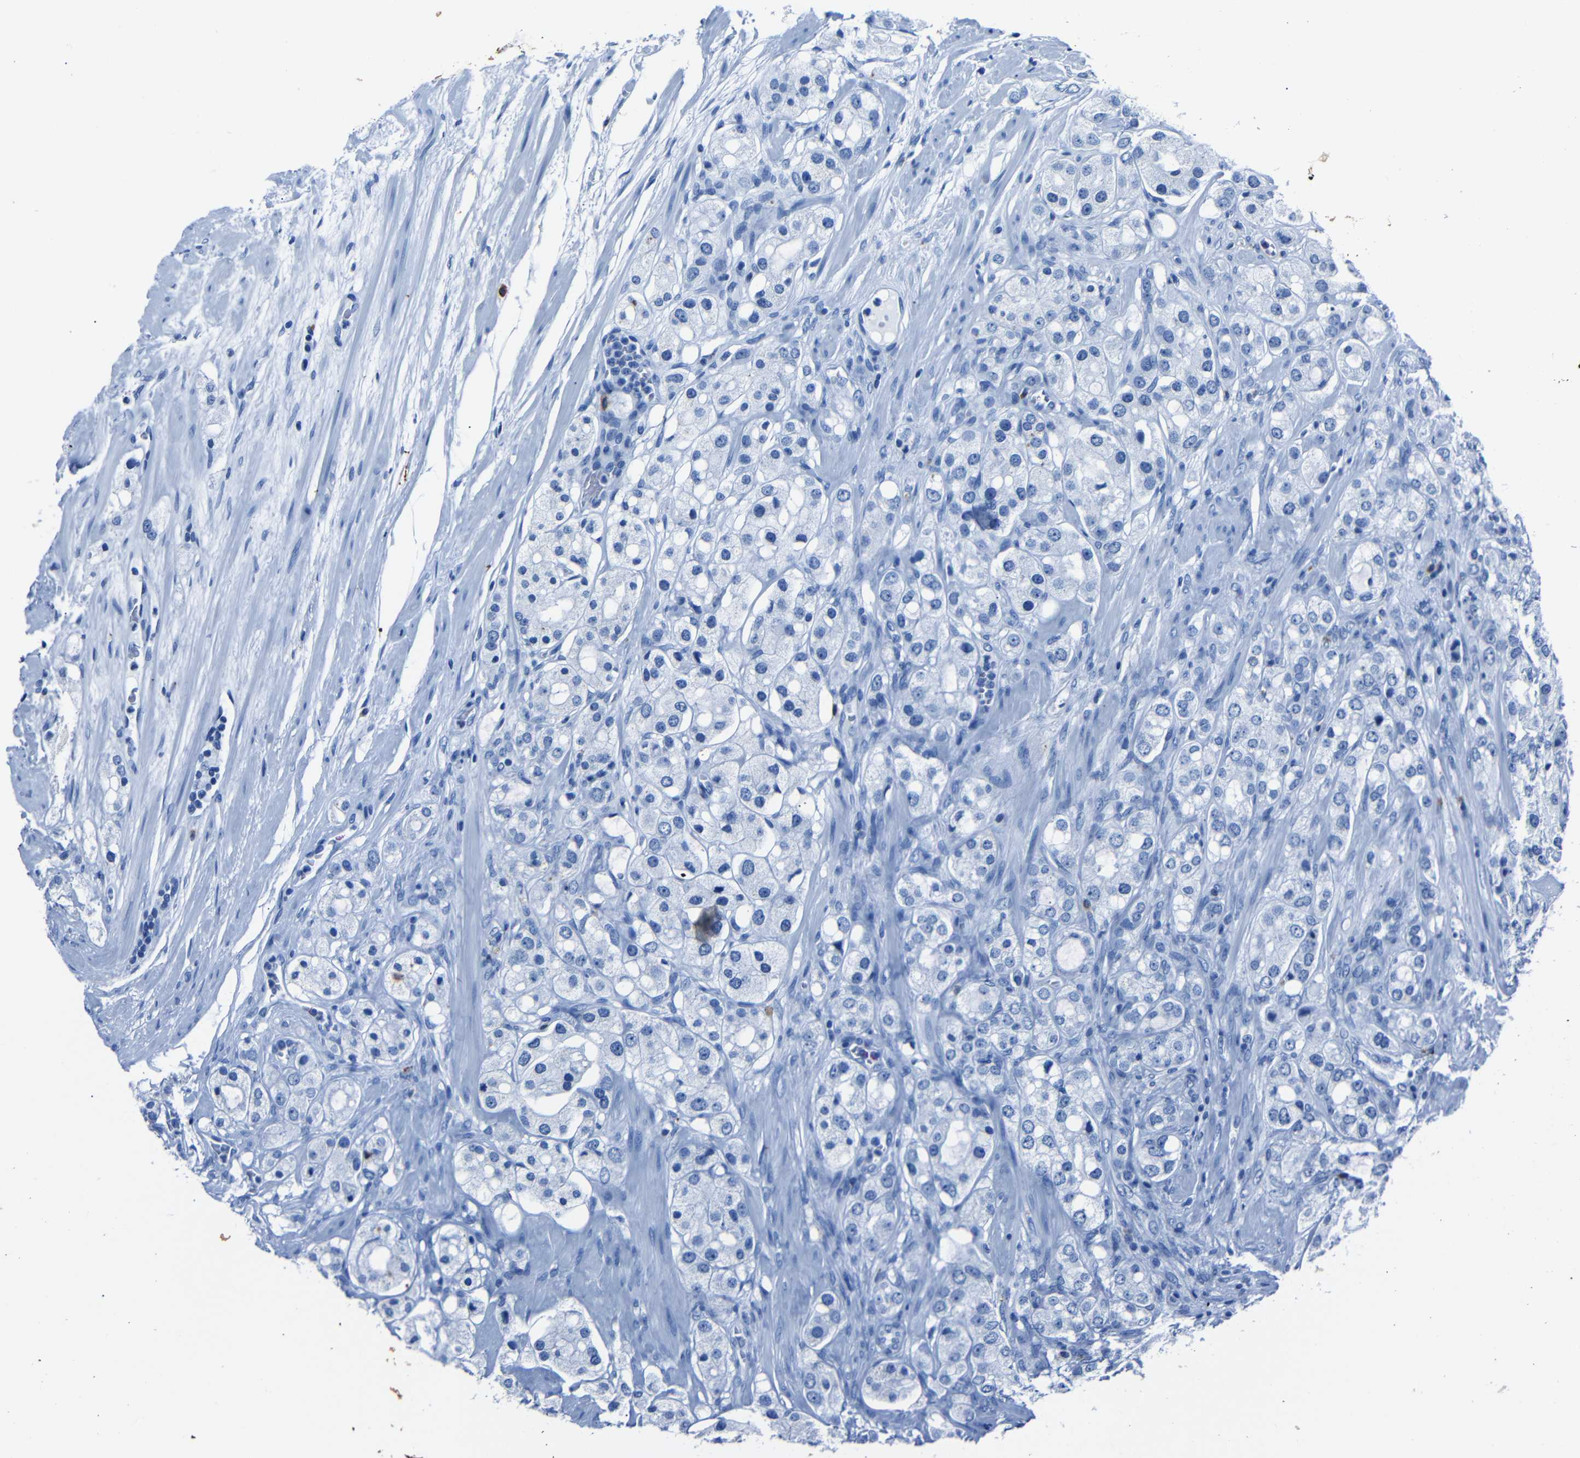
{"staining": {"intensity": "negative", "quantity": "none", "location": "none"}, "tissue": "prostate cancer", "cell_type": "Tumor cells", "image_type": "cancer", "snomed": [{"axis": "morphology", "description": "Adenocarcinoma, High grade"}, {"axis": "topography", "description": "Prostate"}], "caption": "Immunohistochemistry (IHC) histopathology image of human prostate cancer stained for a protein (brown), which reveals no expression in tumor cells.", "gene": "CLDN11", "patient": {"sex": "male", "age": 65}}